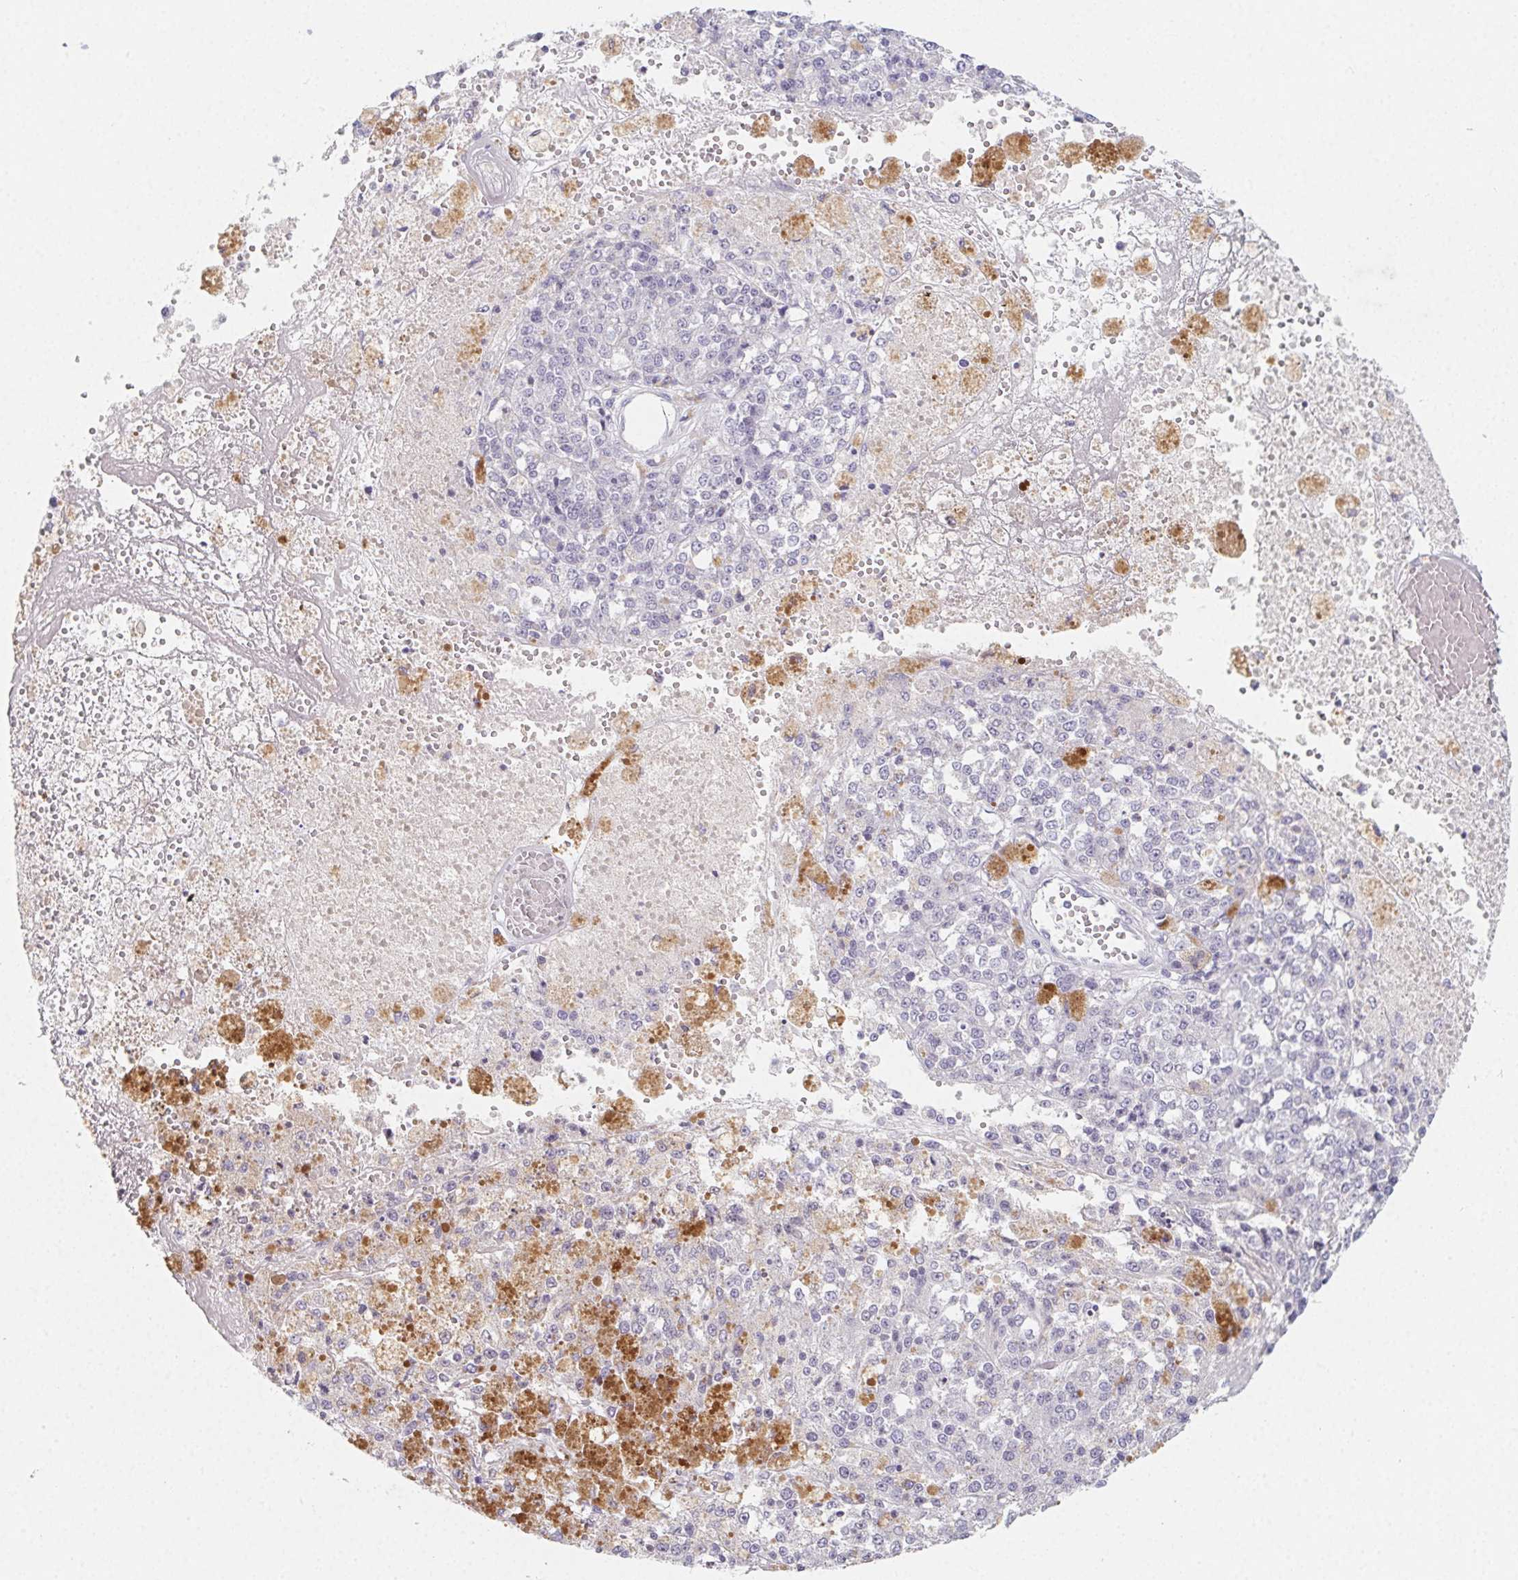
{"staining": {"intensity": "negative", "quantity": "none", "location": "none"}, "tissue": "melanoma", "cell_type": "Tumor cells", "image_type": "cancer", "snomed": [{"axis": "morphology", "description": "Malignant melanoma, Metastatic site"}, {"axis": "topography", "description": "Lymph node"}], "caption": "Image shows no protein expression in tumor cells of melanoma tissue.", "gene": "GLIPR1L1", "patient": {"sex": "female", "age": 64}}